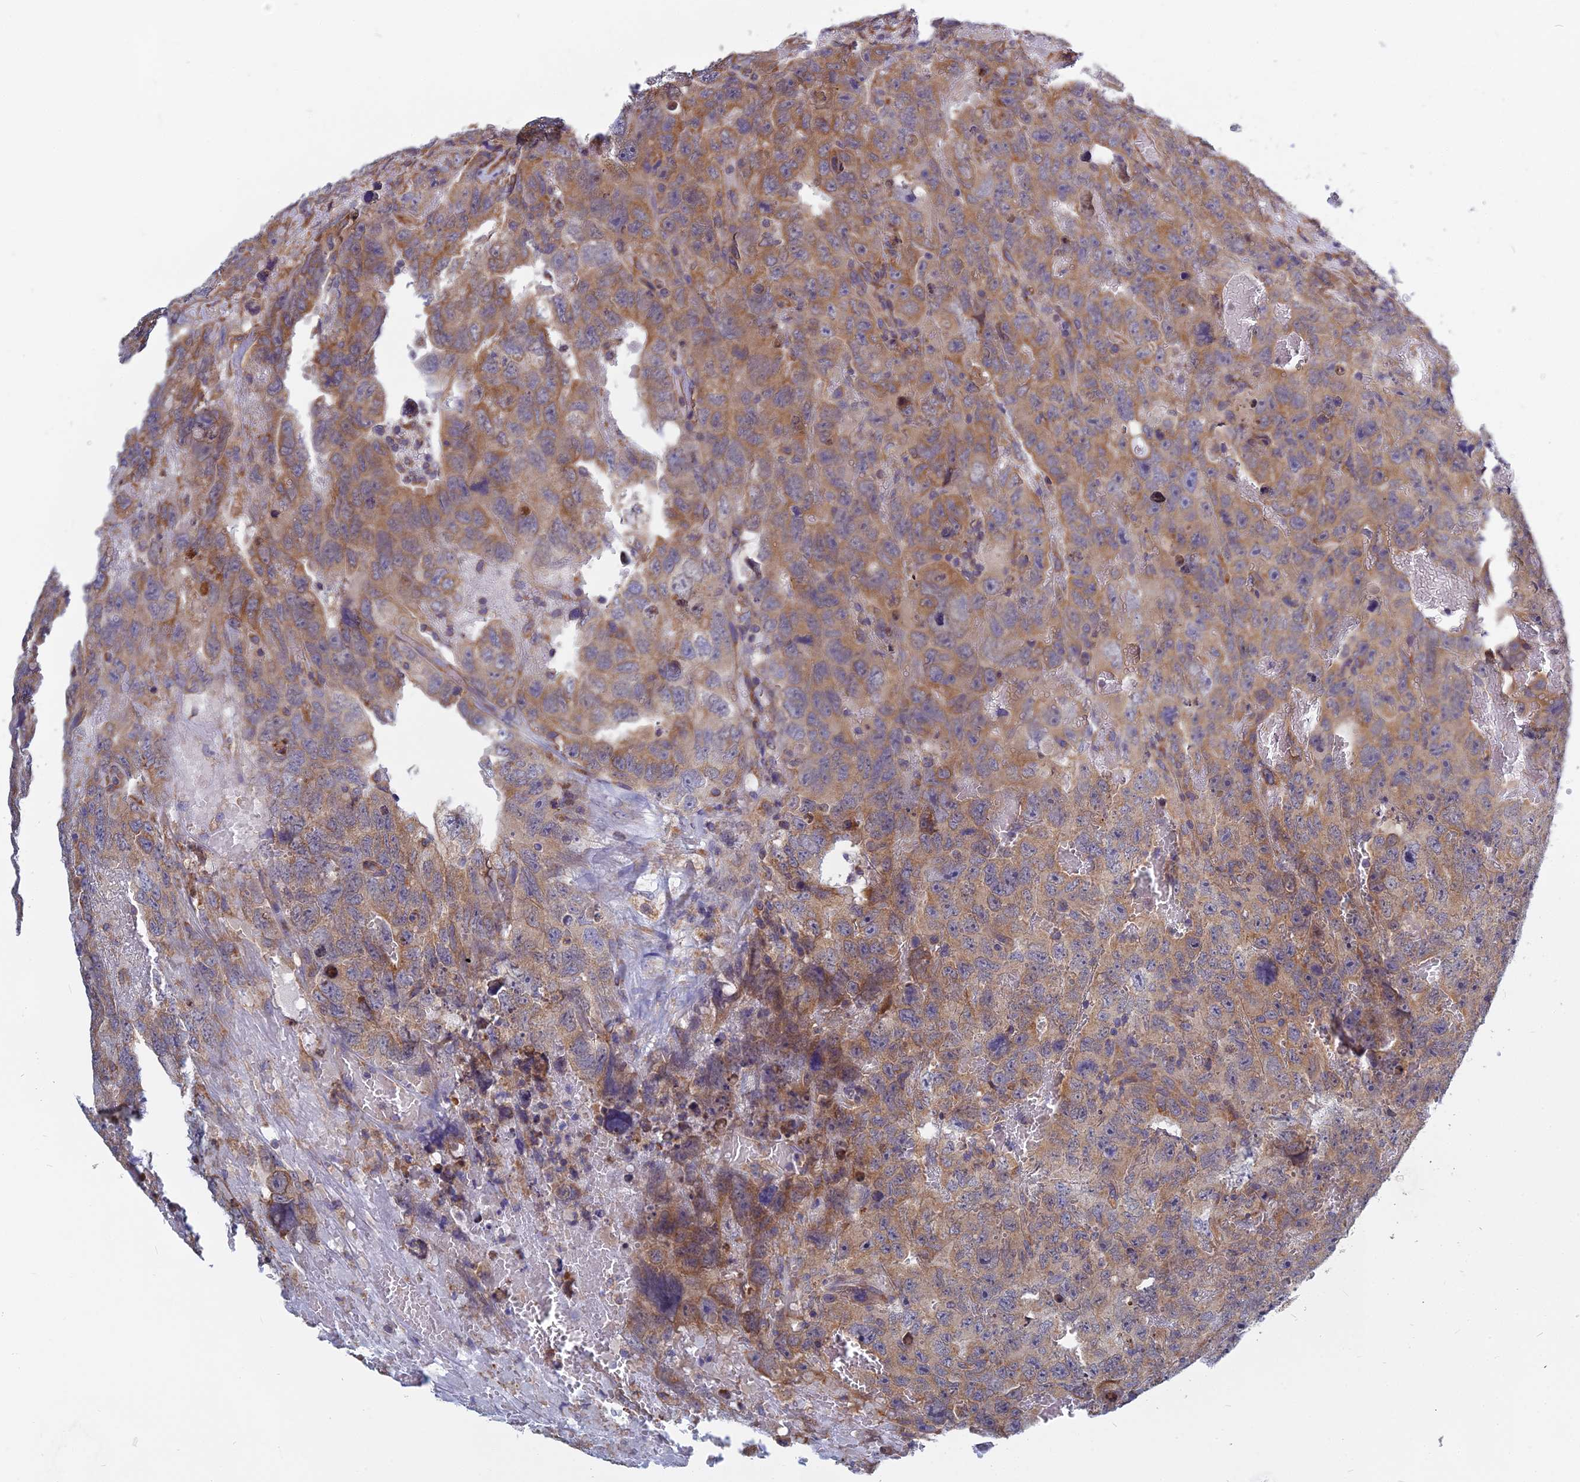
{"staining": {"intensity": "moderate", "quantity": "25%-75%", "location": "cytoplasmic/membranous"}, "tissue": "testis cancer", "cell_type": "Tumor cells", "image_type": "cancer", "snomed": [{"axis": "morphology", "description": "Carcinoma, Embryonal, NOS"}, {"axis": "topography", "description": "Testis"}], "caption": "Immunohistochemistry (IHC) of human testis cancer (embryonal carcinoma) reveals medium levels of moderate cytoplasmic/membranous expression in about 25%-75% of tumor cells.", "gene": "KIAA1143", "patient": {"sex": "male", "age": 45}}